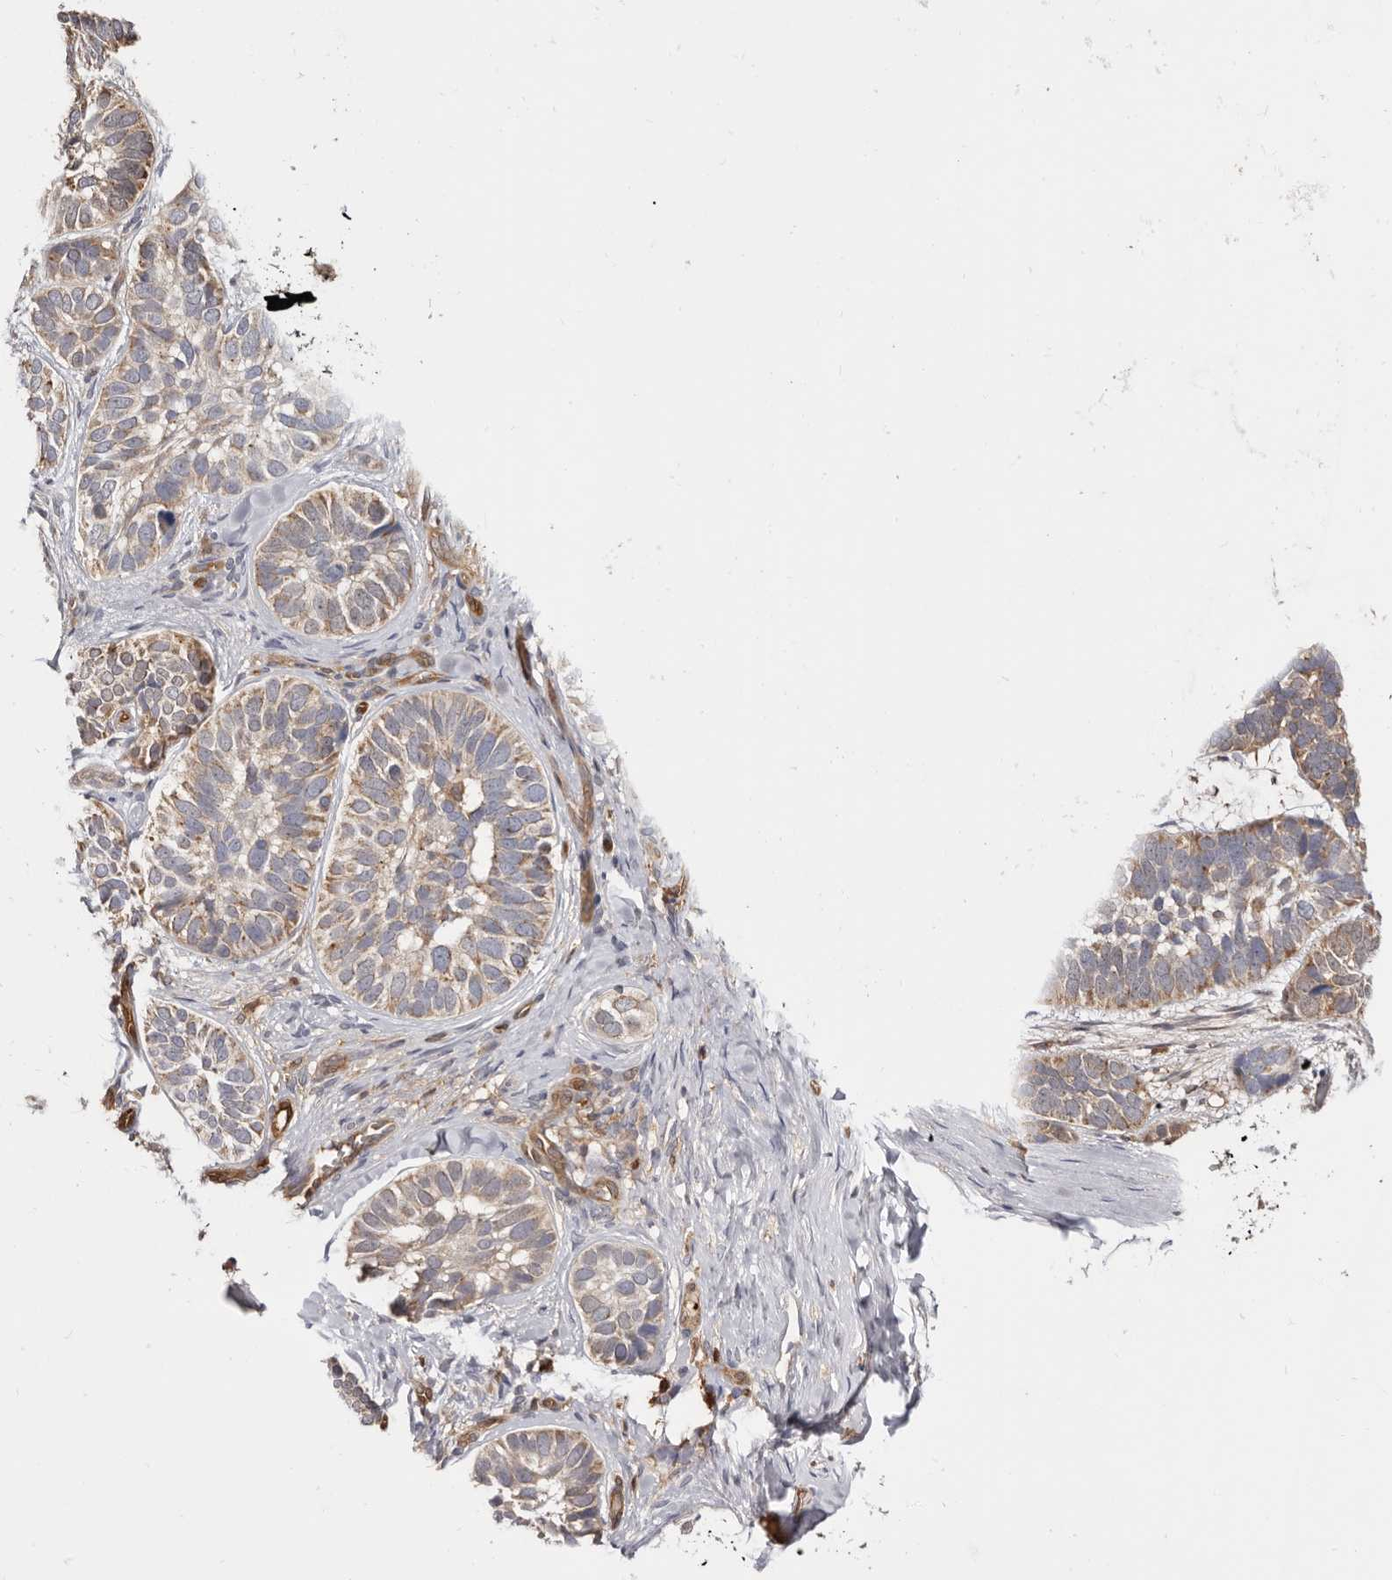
{"staining": {"intensity": "moderate", "quantity": ">75%", "location": "cytoplasmic/membranous"}, "tissue": "skin cancer", "cell_type": "Tumor cells", "image_type": "cancer", "snomed": [{"axis": "morphology", "description": "Basal cell carcinoma"}, {"axis": "topography", "description": "Skin"}], "caption": "Skin basal cell carcinoma stained for a protein exhibits moderate cytoplasmic/membranous positivity in tumor cells. The staining was performed using DAB to visualize the protein expression in brown, while the nuclei were stained in blue with hematoxylin (Magnification: 20x).", "gene": "LAP3", "patient": {"sex": "male", "age": 62}}